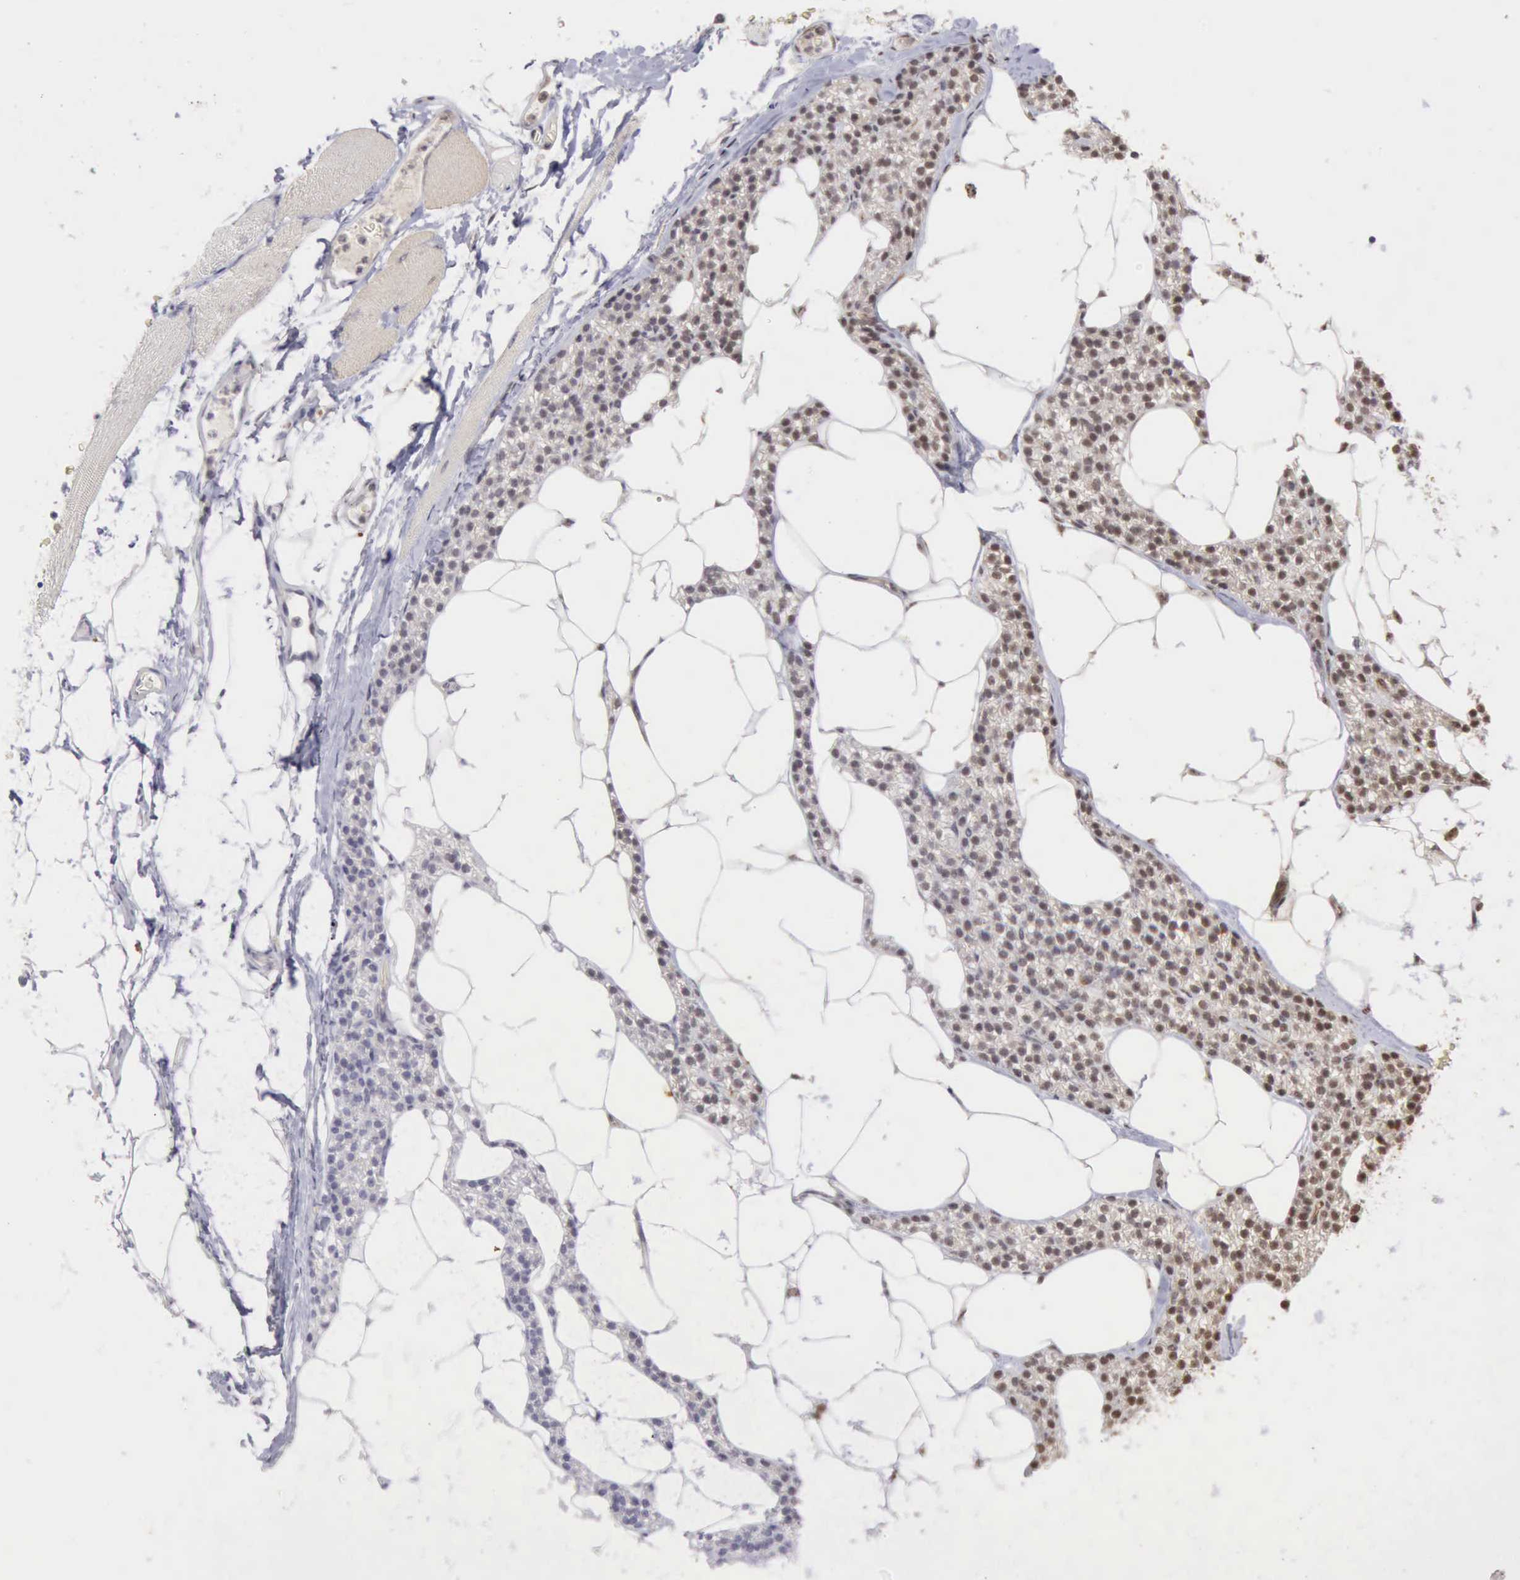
{"staining": {"intensity": "weak", "quantity": "<25%", "location": "cytoplasmic/membranous,nuclear"}, "tissue": "skeletal muscle", "cell_type": "Myocytes", "image_type": "normal", "snomed": [{"axis": "morphology", "description": "Normal tissue, NOS"}, {"axis": "topography", "description": "Skeletal muscle"}, {"axis": "topography", "description": "Parathyroid gland"}], "caption": "Immunohistochemistry of benign human skeletal muscle exhibits no staining in myocytes.", "gene": "CDKN2A", "patient": {"sex": "female", "age": 37}}